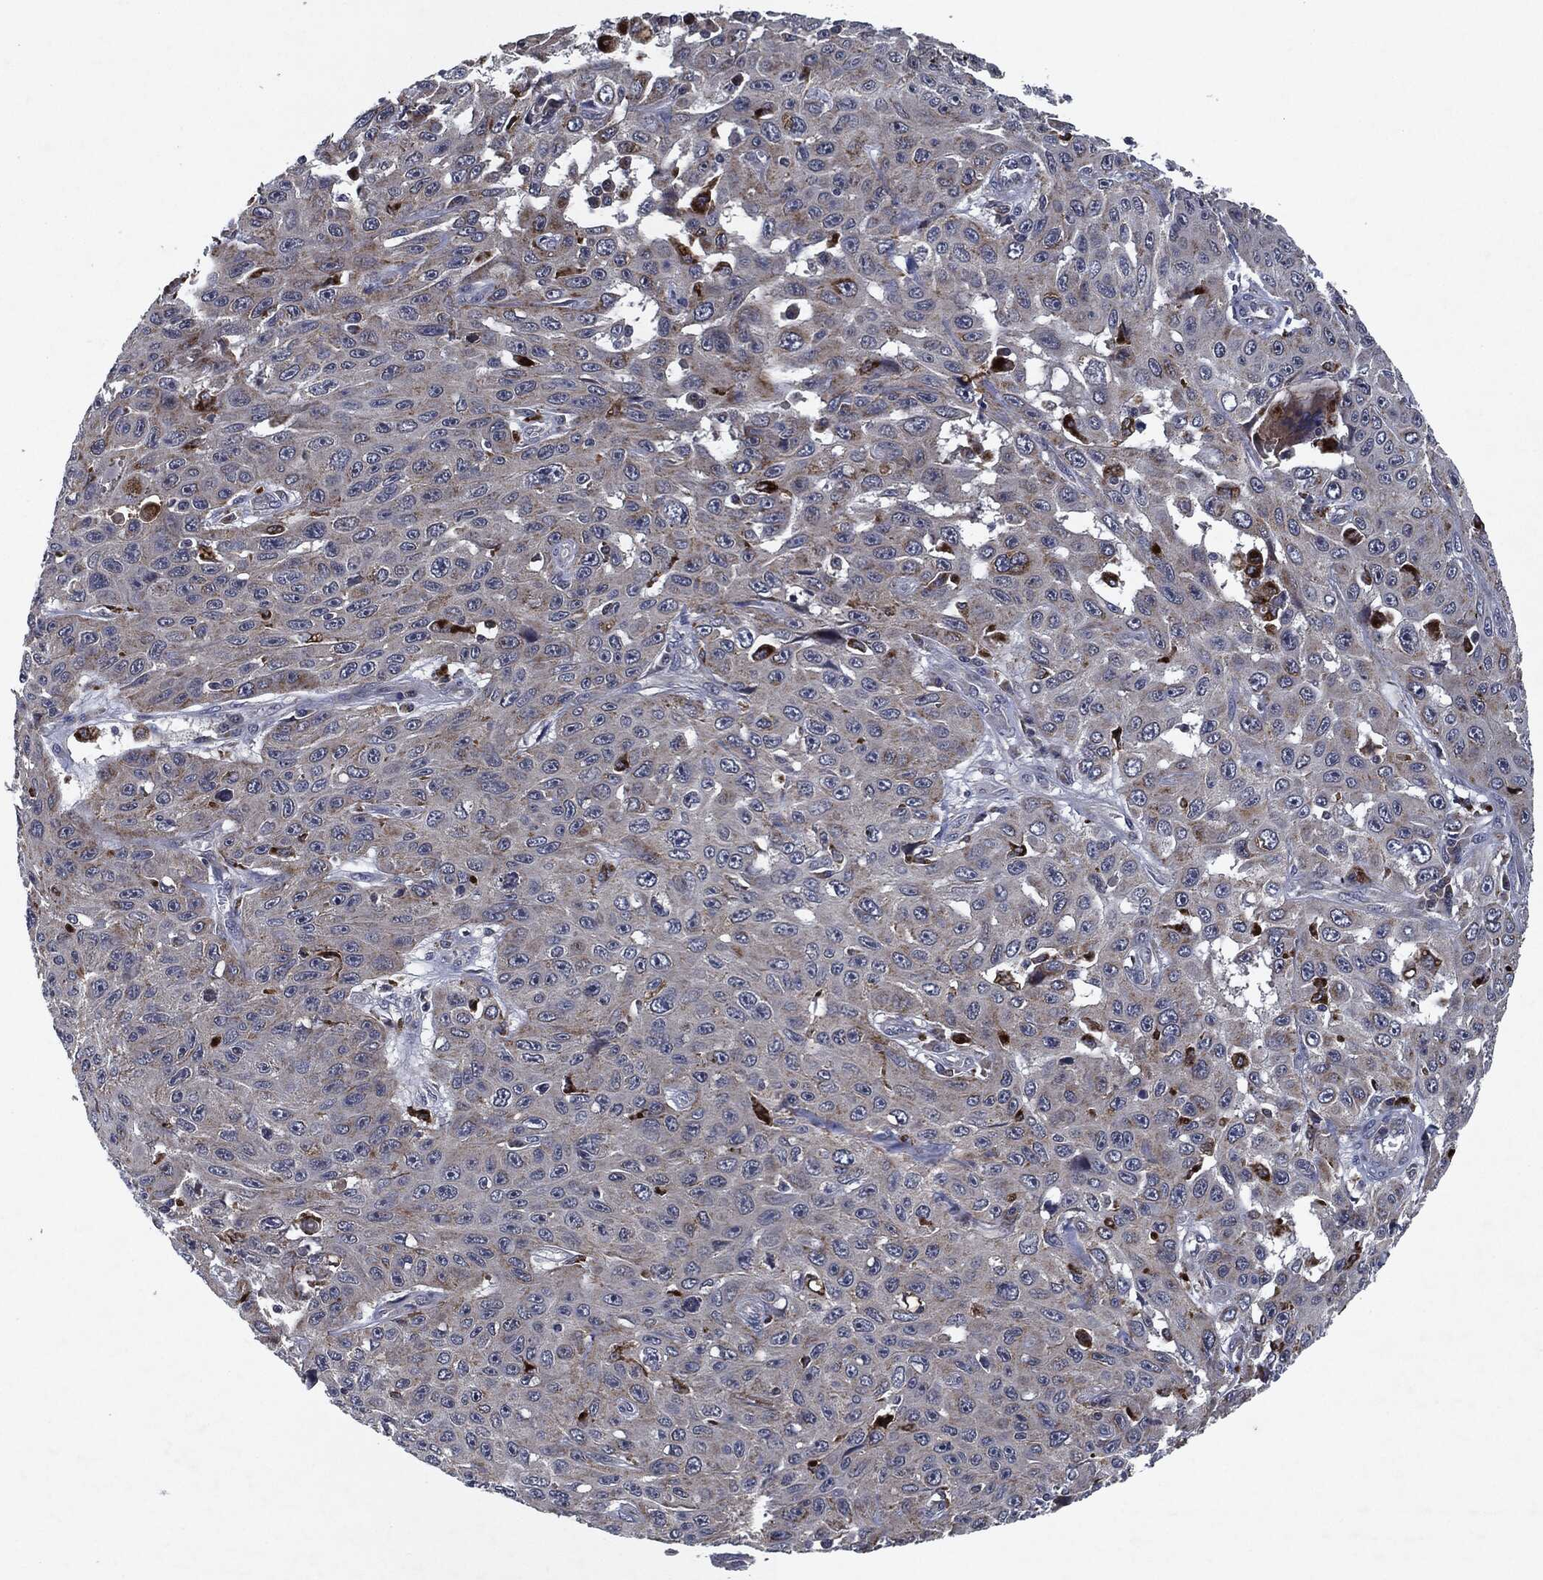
{"staining": {"intensity": "moderate", "quantity": "<25%", "location": "cytoplasmic/membranous"}, "tissue": "skin cancer", "cell_type": "Tumor cells", "image_type": "cancer", "snomed": [{"axis": "morphology", "description": "Squamous cell carcinoma, NOS"}, {"axis": "topography", "description": "Skin"}], "caption": "Immunohistochemical staining of skin squamous cell carcinoma shows low levels of moderate cytoplasmic/membranous staining in about <25% of tumor cells.", "gene": "SLC31A2", "patient": {"sex": "male", "age": 82}}